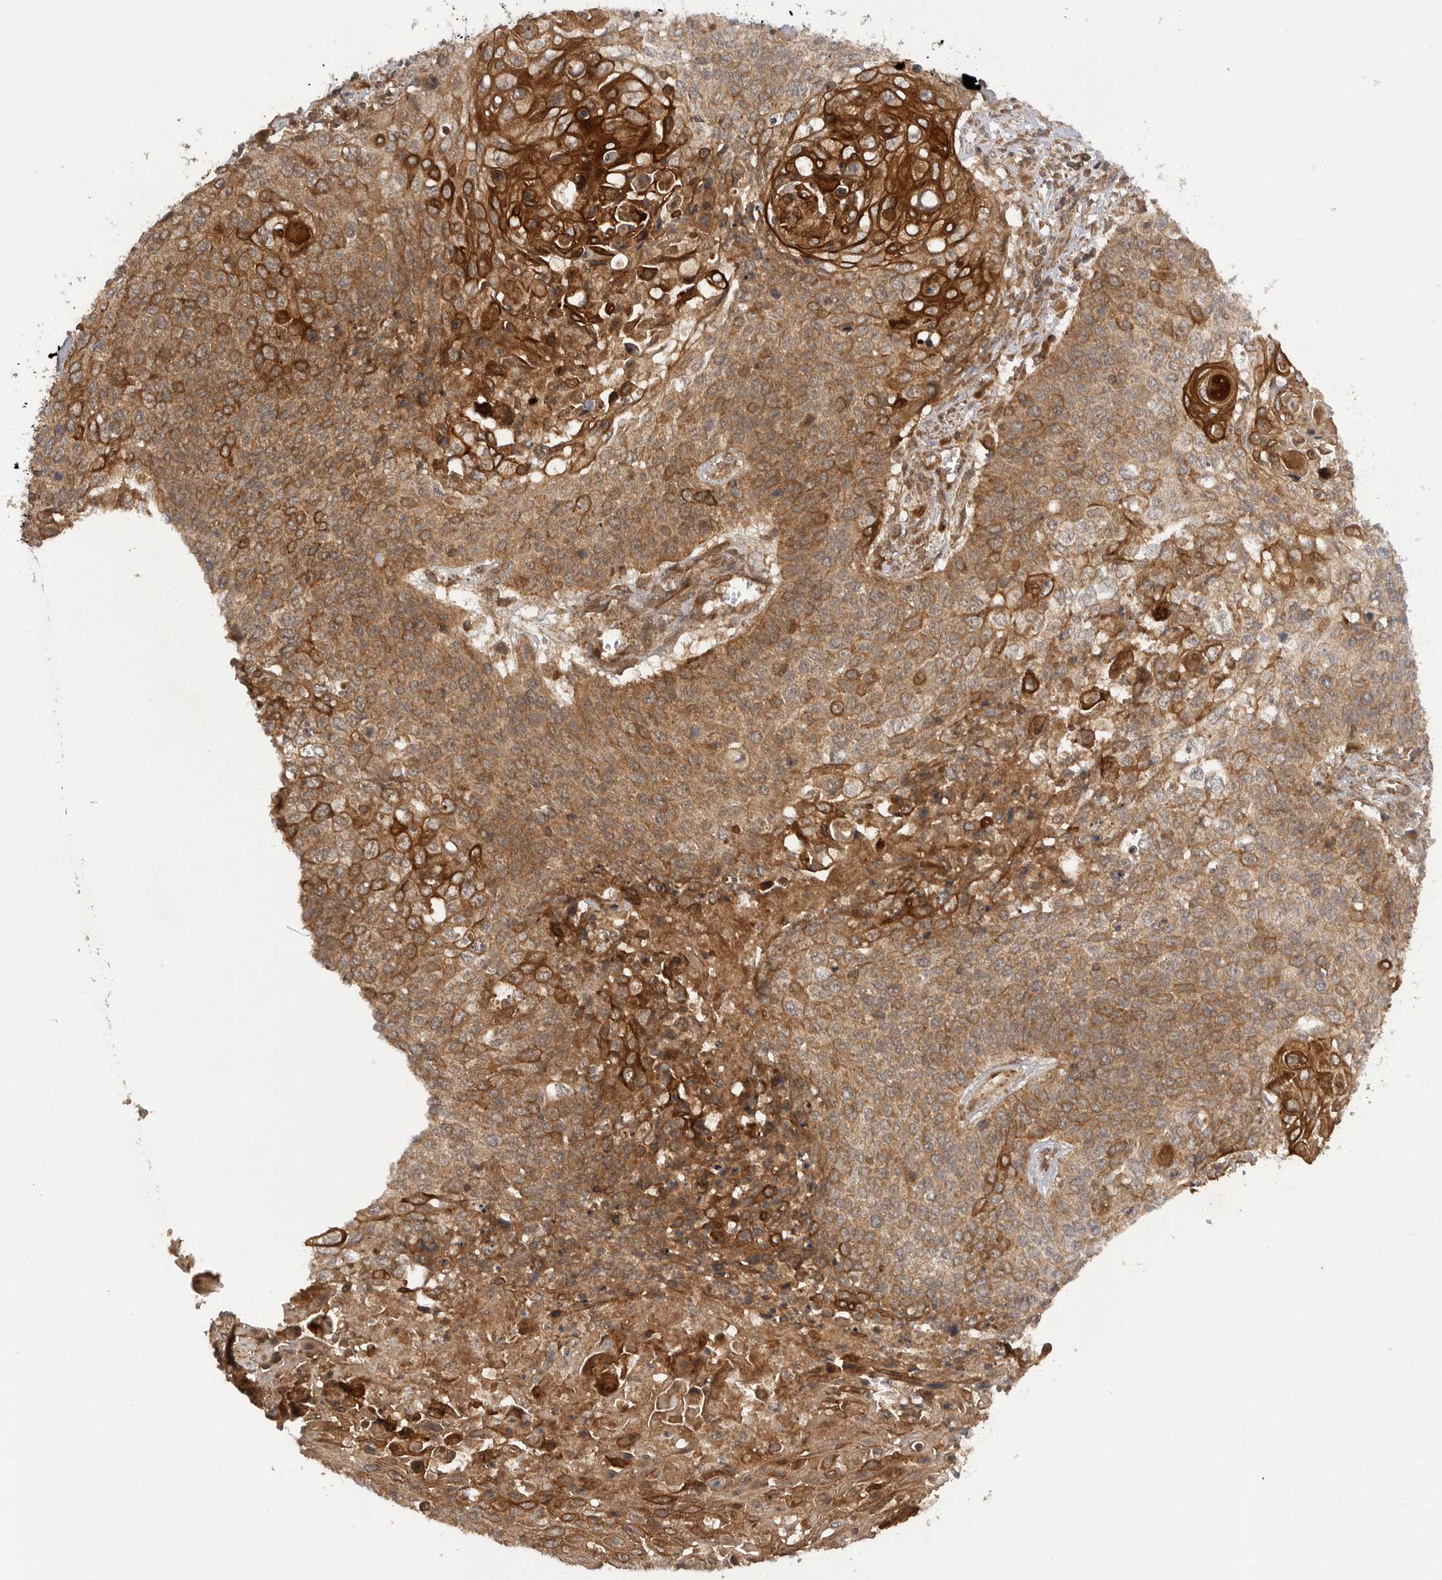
{"staining": {"intensity": "strong", "quantity": ">75%", "location": "cytoplasmic/membranous"}, "tissue": "cervical cancer", "cell_type": "Tumor cells", "image_type": "cancer", "snomed": [{"axis": "morphology", "description": "Squamous cell carcinoma, NOS"}, {"axis": "topography", "description": "Cervix"}], "caption": "This is an image of immunohistochemistry staining of cervical squamous cell carcinoma, which shows strong expression in the cytoplasmic/membranous of tumor cells.", "gene": "PRDX4", "patient": {"sex": "female", "age": 39}}